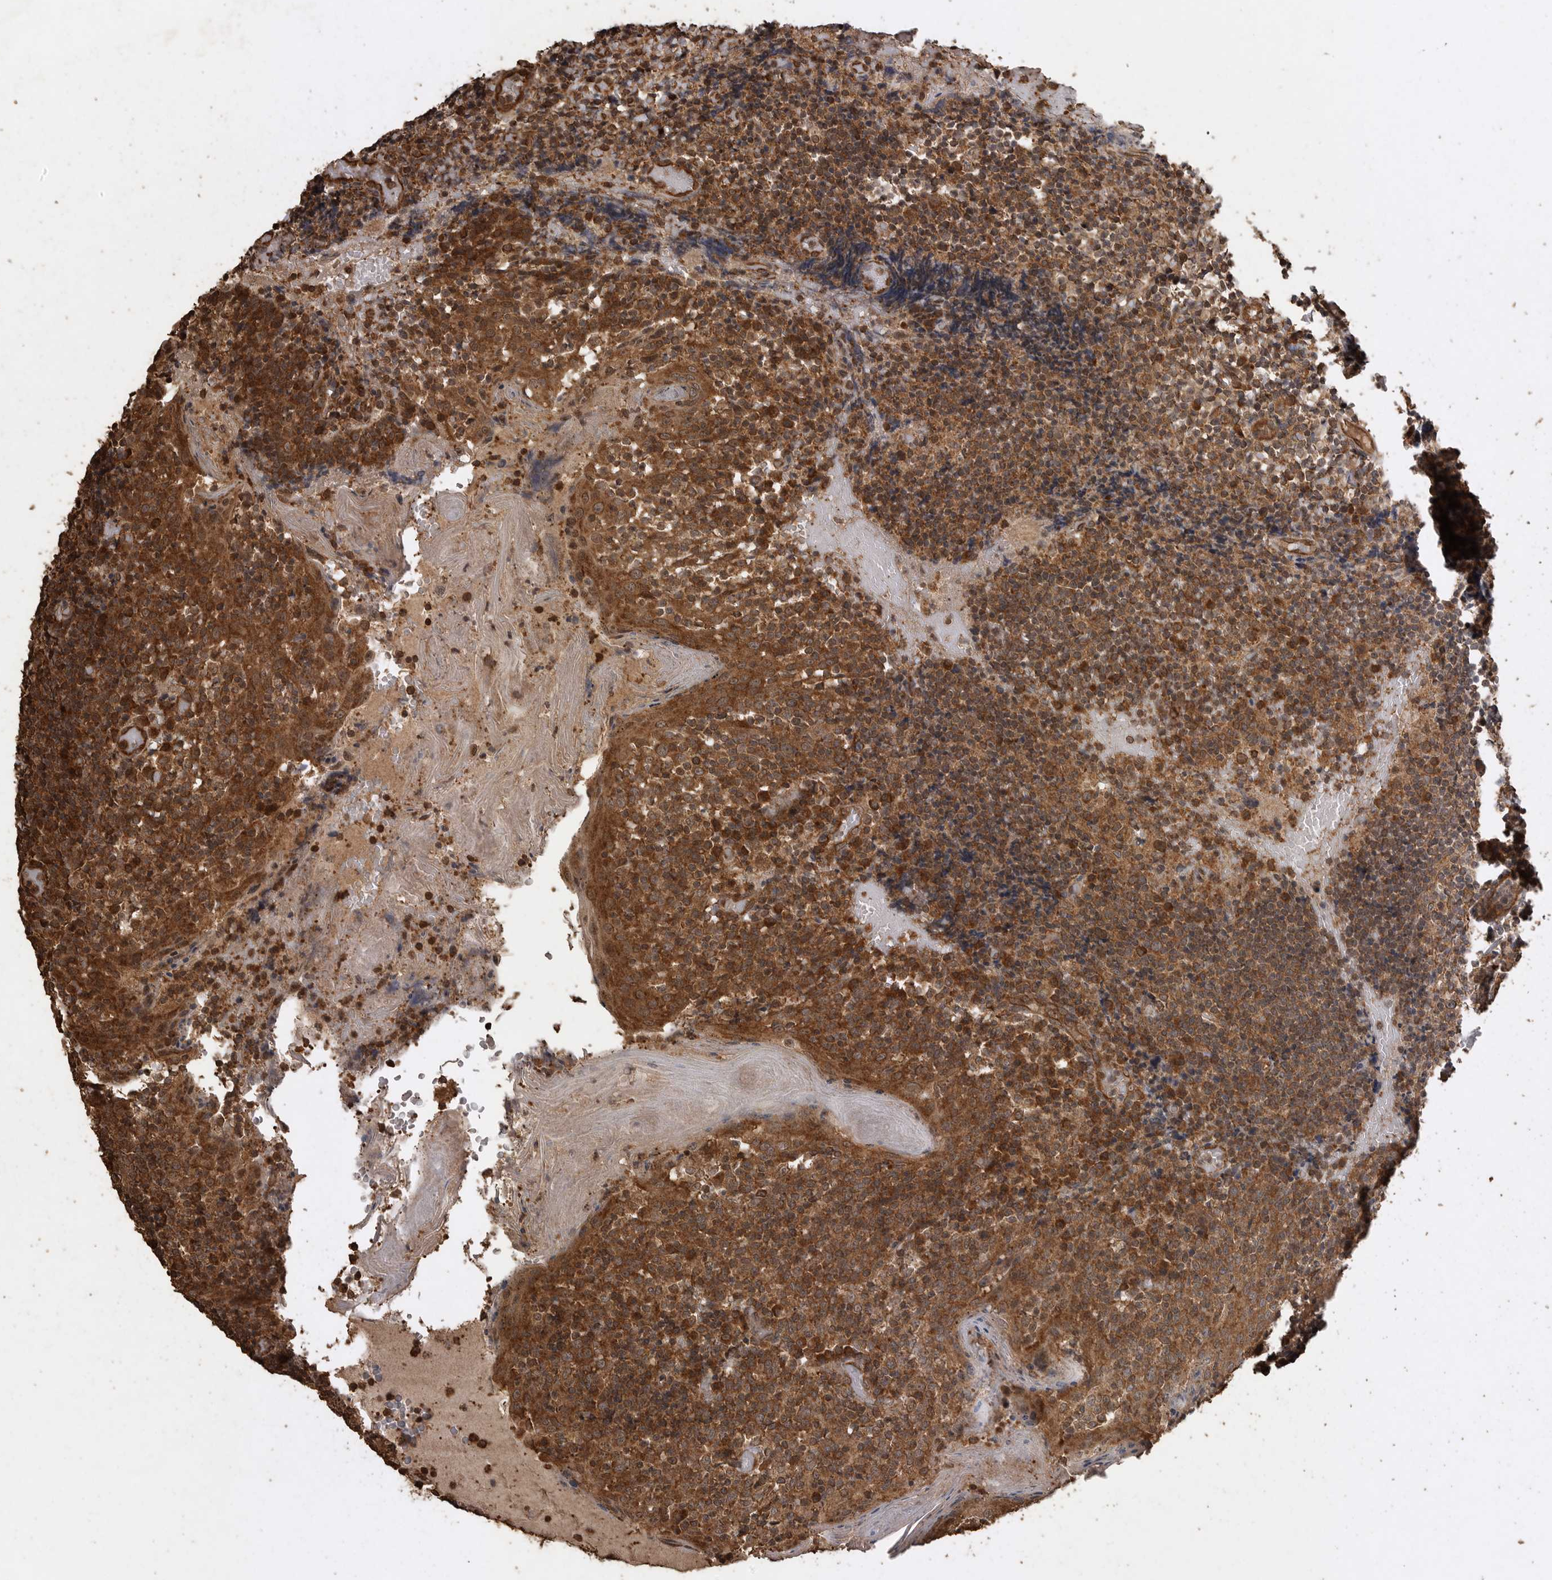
{"staining": {"intensity": "strong", "quantity": ">75%", "location": "cytoplasmic/membranous"}, "tissue": "tonsil", "cell_type": "Germinal center cells", "image_type": "normal", "snomed": [{"axis": "morphology", "description": "Normal tissue, NOS"}, {"axis": "topography", "description": "Tonsil"}], "caption": "Germinal center cells reveal high levels of strong cytoplasmic/membranous staining in approximately >75% of cells in unremarkable human tonsil.", "gene": "PINK1", "patient": {"sex": "female", "age": 19}}